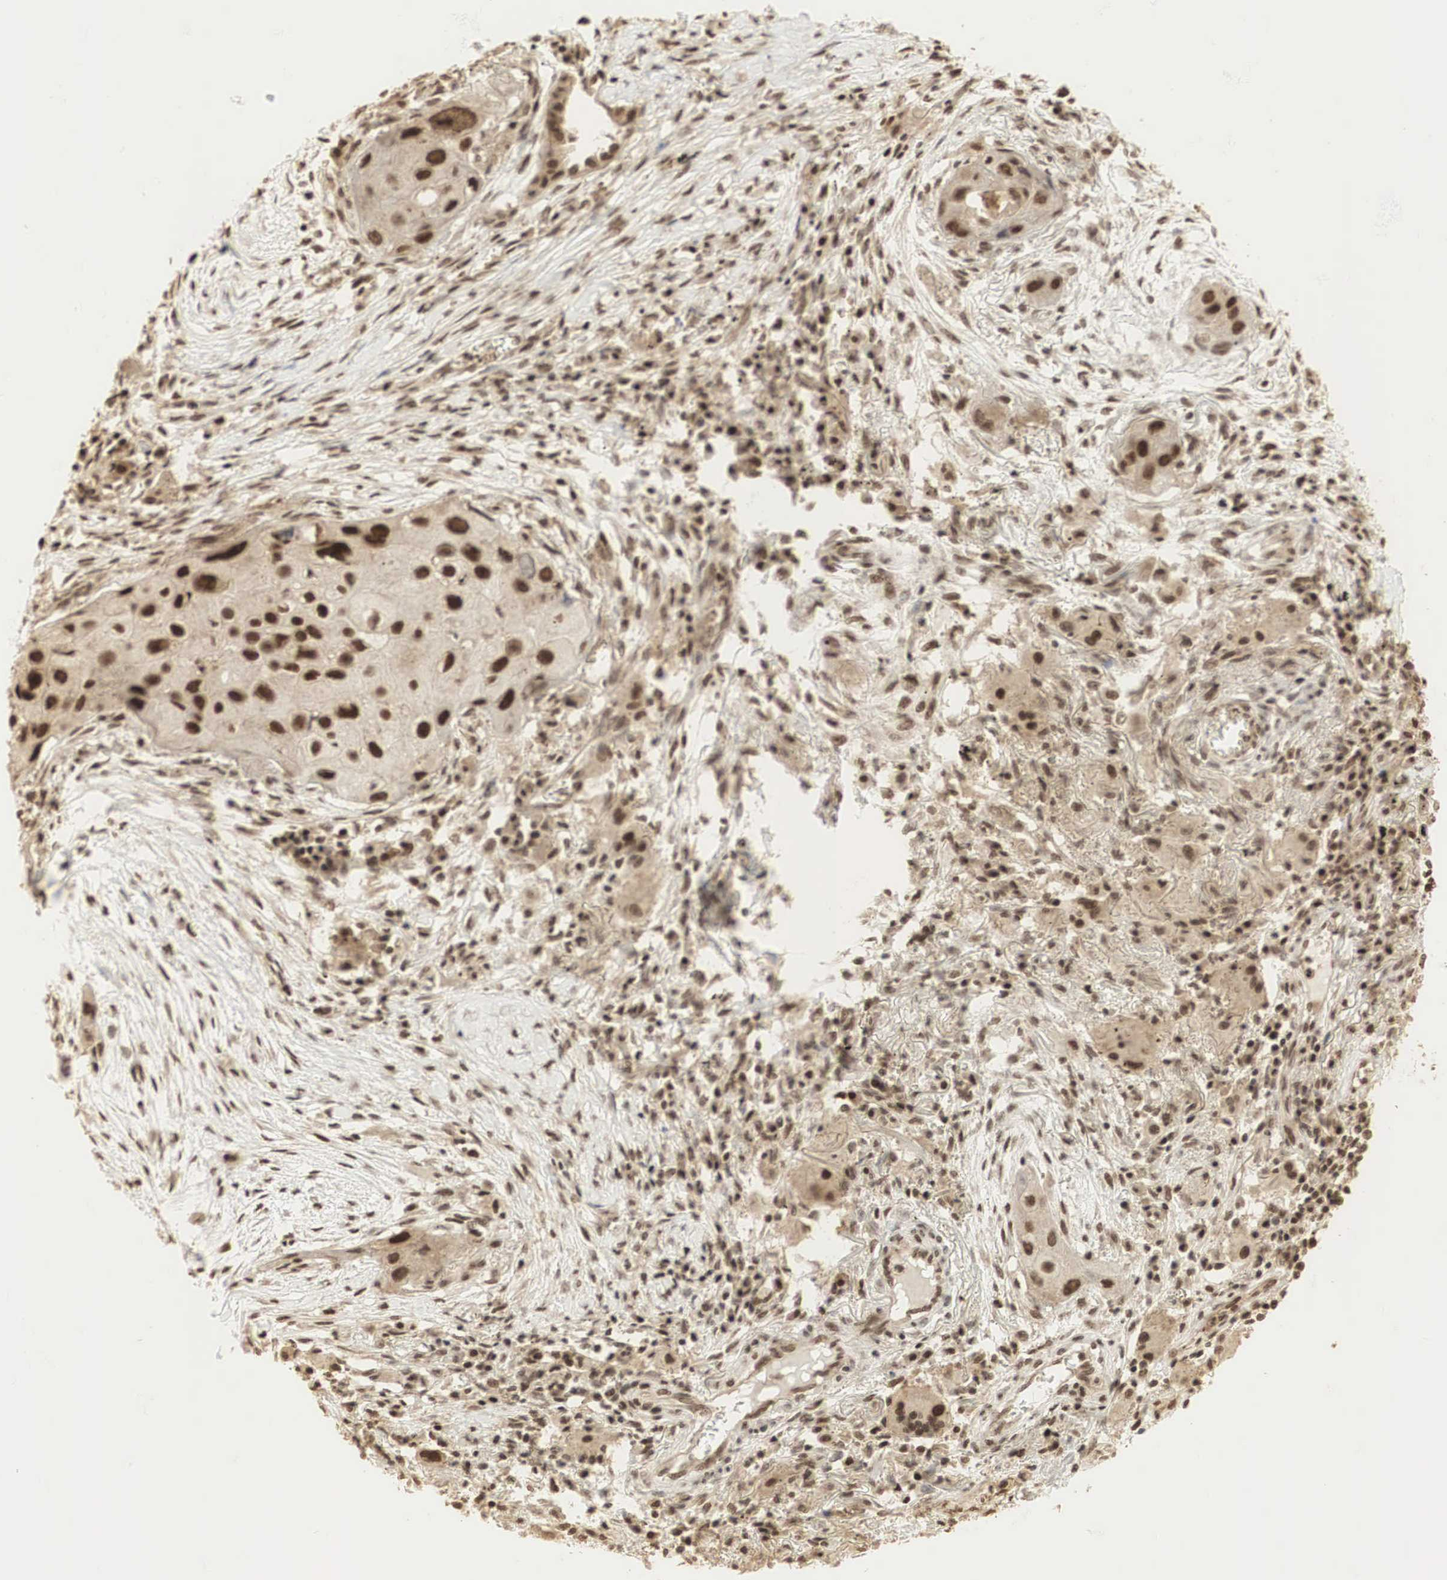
{"staining": {"intensity": "strong", "quantity": ">75%", "location": "cytoplasmic/membranous,nuclear"}, "tissue": "lung cancer", "cell_type": "Tumor cells", "image_type": "cancer", "snomed": [{"axis": "morphology", "description": "Squamous cell carcinoma, NOS"}, {"axis": "topography", "description": "Lung"}], "caption": "The immunohistochemical stain labels strong cytoplasmic/membranous and nuclear expression in tumor cells of lung squamous cell carcinoma tissue.", "gene": "RNF113A", "patient": {"sex": "male", "age": 71}}